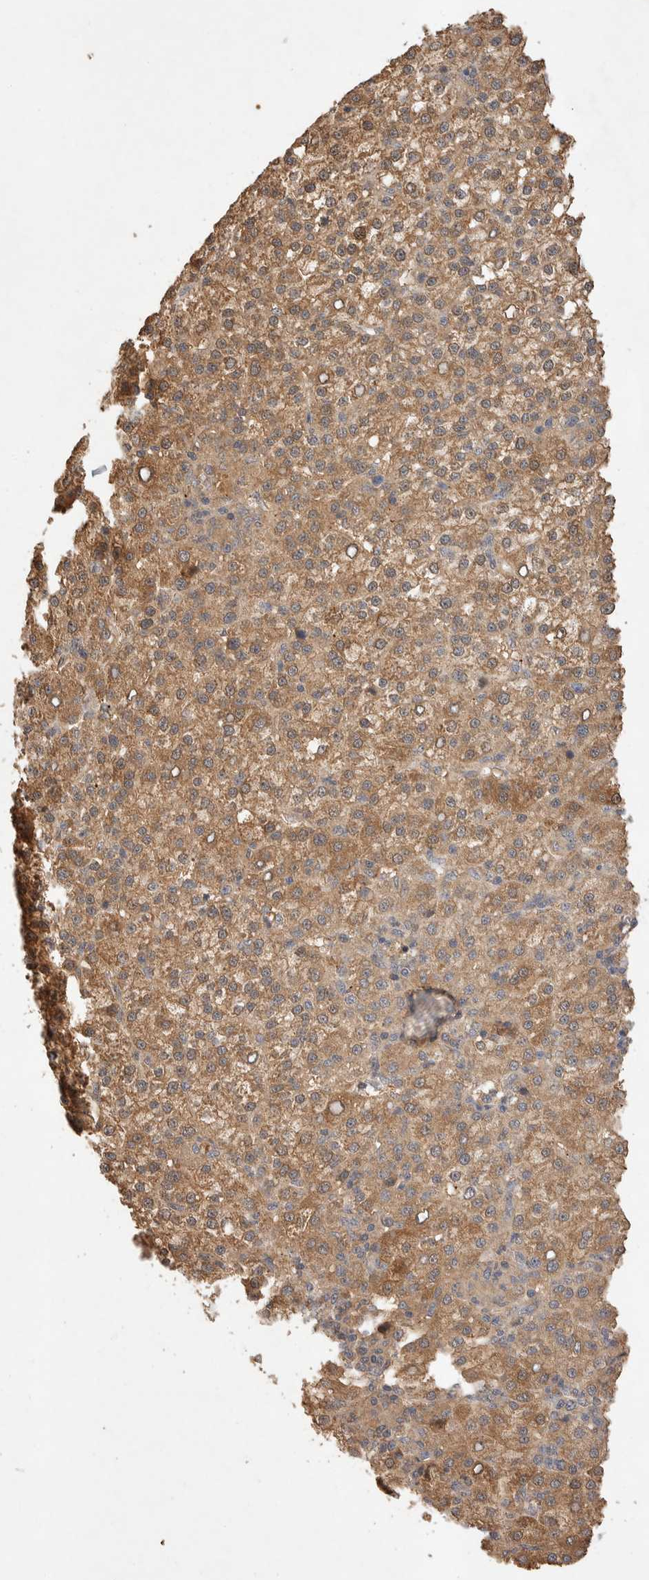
{"staining": {"intensity": "moderate", "quantity": ">75%", "location": "cytoplasmic/membranous"}, "tissue": "liver cancer", "cell_type": "Tumor cells", "image_type": "cancer", "snomed": [{"axis": "morphology", "description": "Carcinoma, Hepatocellular, NOS"}, {"axis": "topography", "description": "Liver"}], "caption": "Hepatocellular carcinoma (liver) stained with a protein marker exhibits moderate staining in tumor cells.", "gene": "NSMAF", "patient": {"sex": "female", "age": 58}}